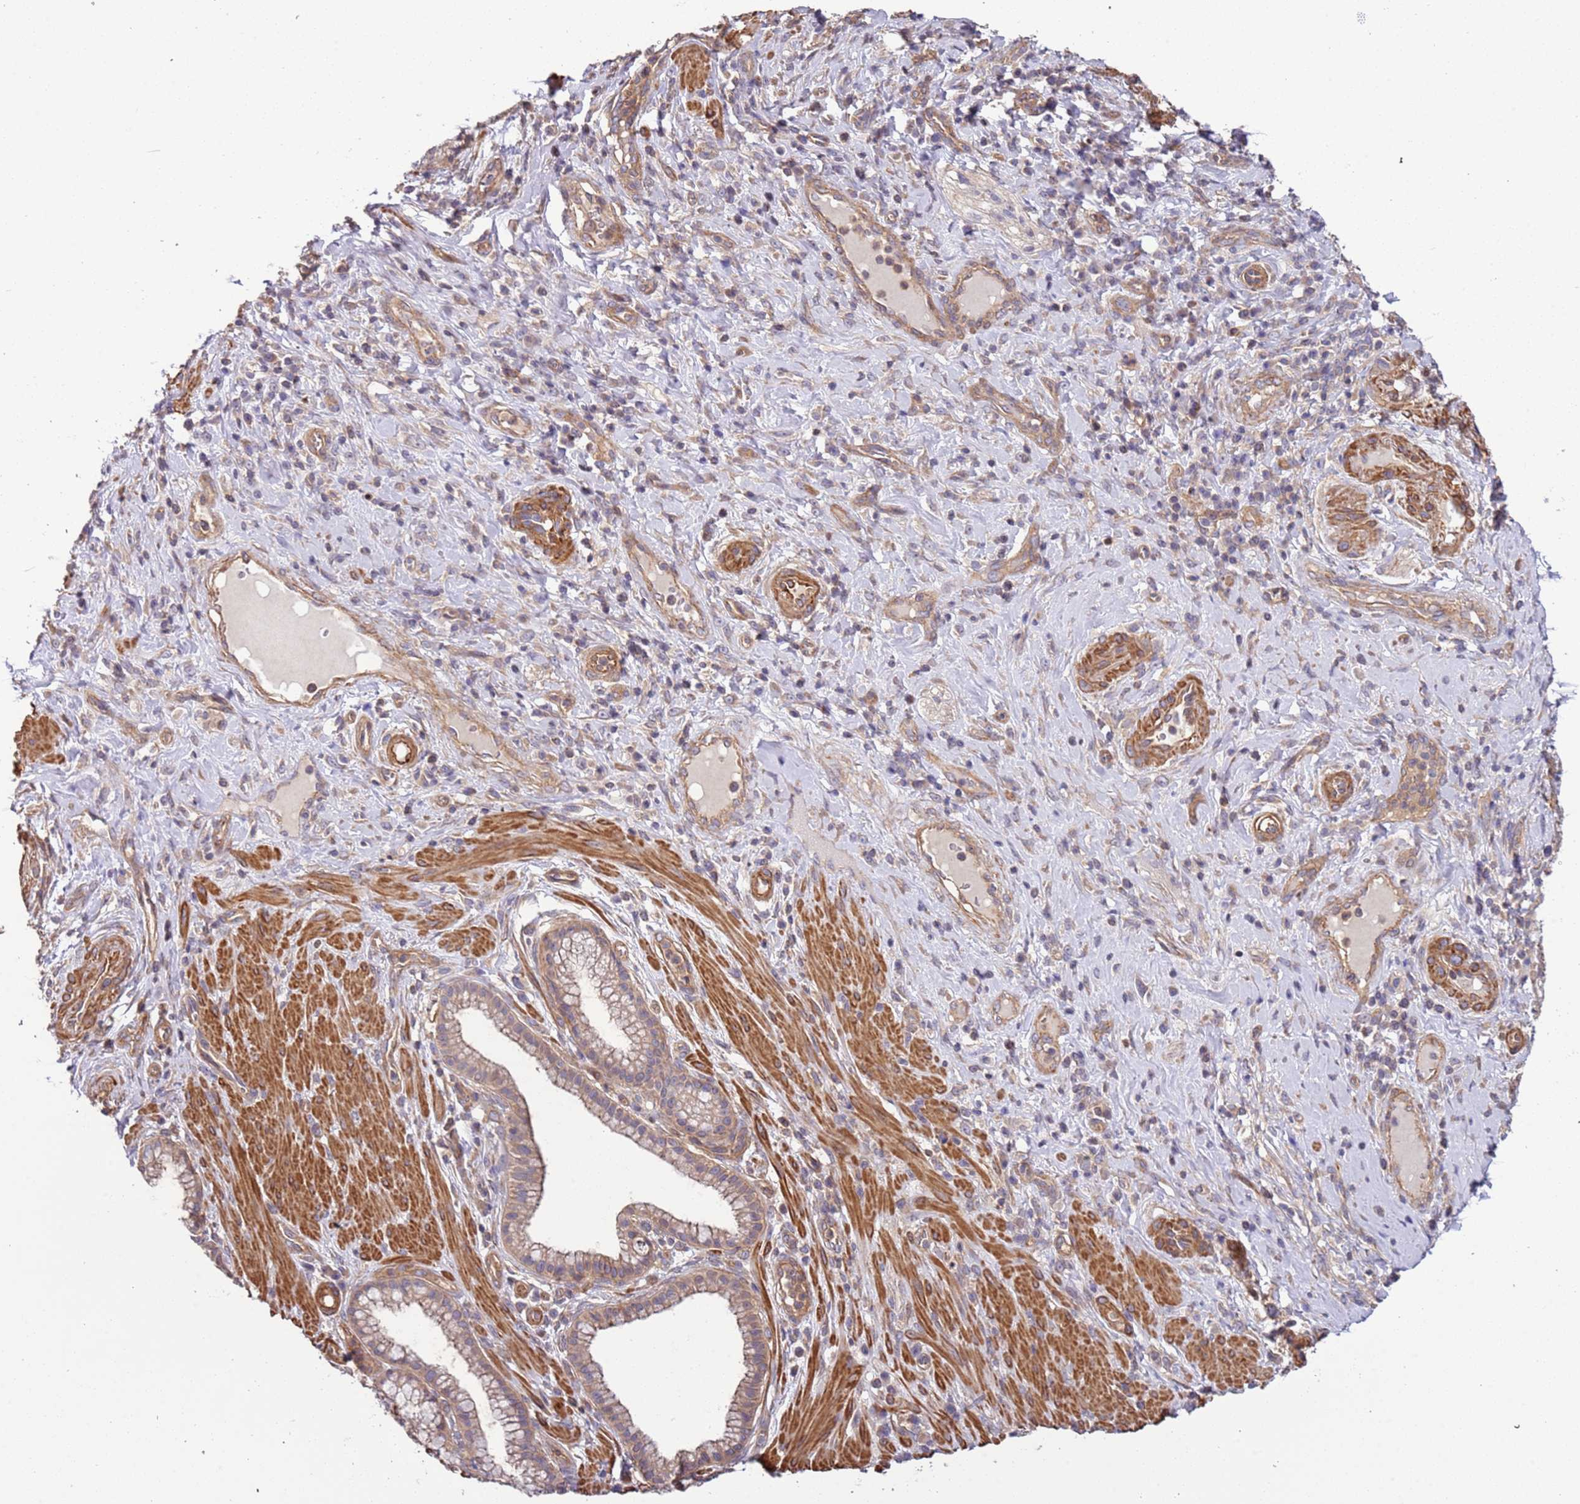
{"staining": {"intensity": "weak", "quantity": ">75%", "location": "cytoplasmic/membranous"}, "tissue": "pancreatic cancer", "cell_type": "Tumor cells", "image_type": "cancer", "snomed": [{"axis": "morphology", "description": "Adenocarcinoma, NOS"}, {"axis": "topography", "description": "Pancreas"}], "caption": "Tumor cells show low levels of weak cytoplasmic/membranous positivity in about >75% of cells in human pancreatic cancer (adenocarcinoma).", "gene": "LAMB4", "patient": {"sex": "male", "age": 72}}